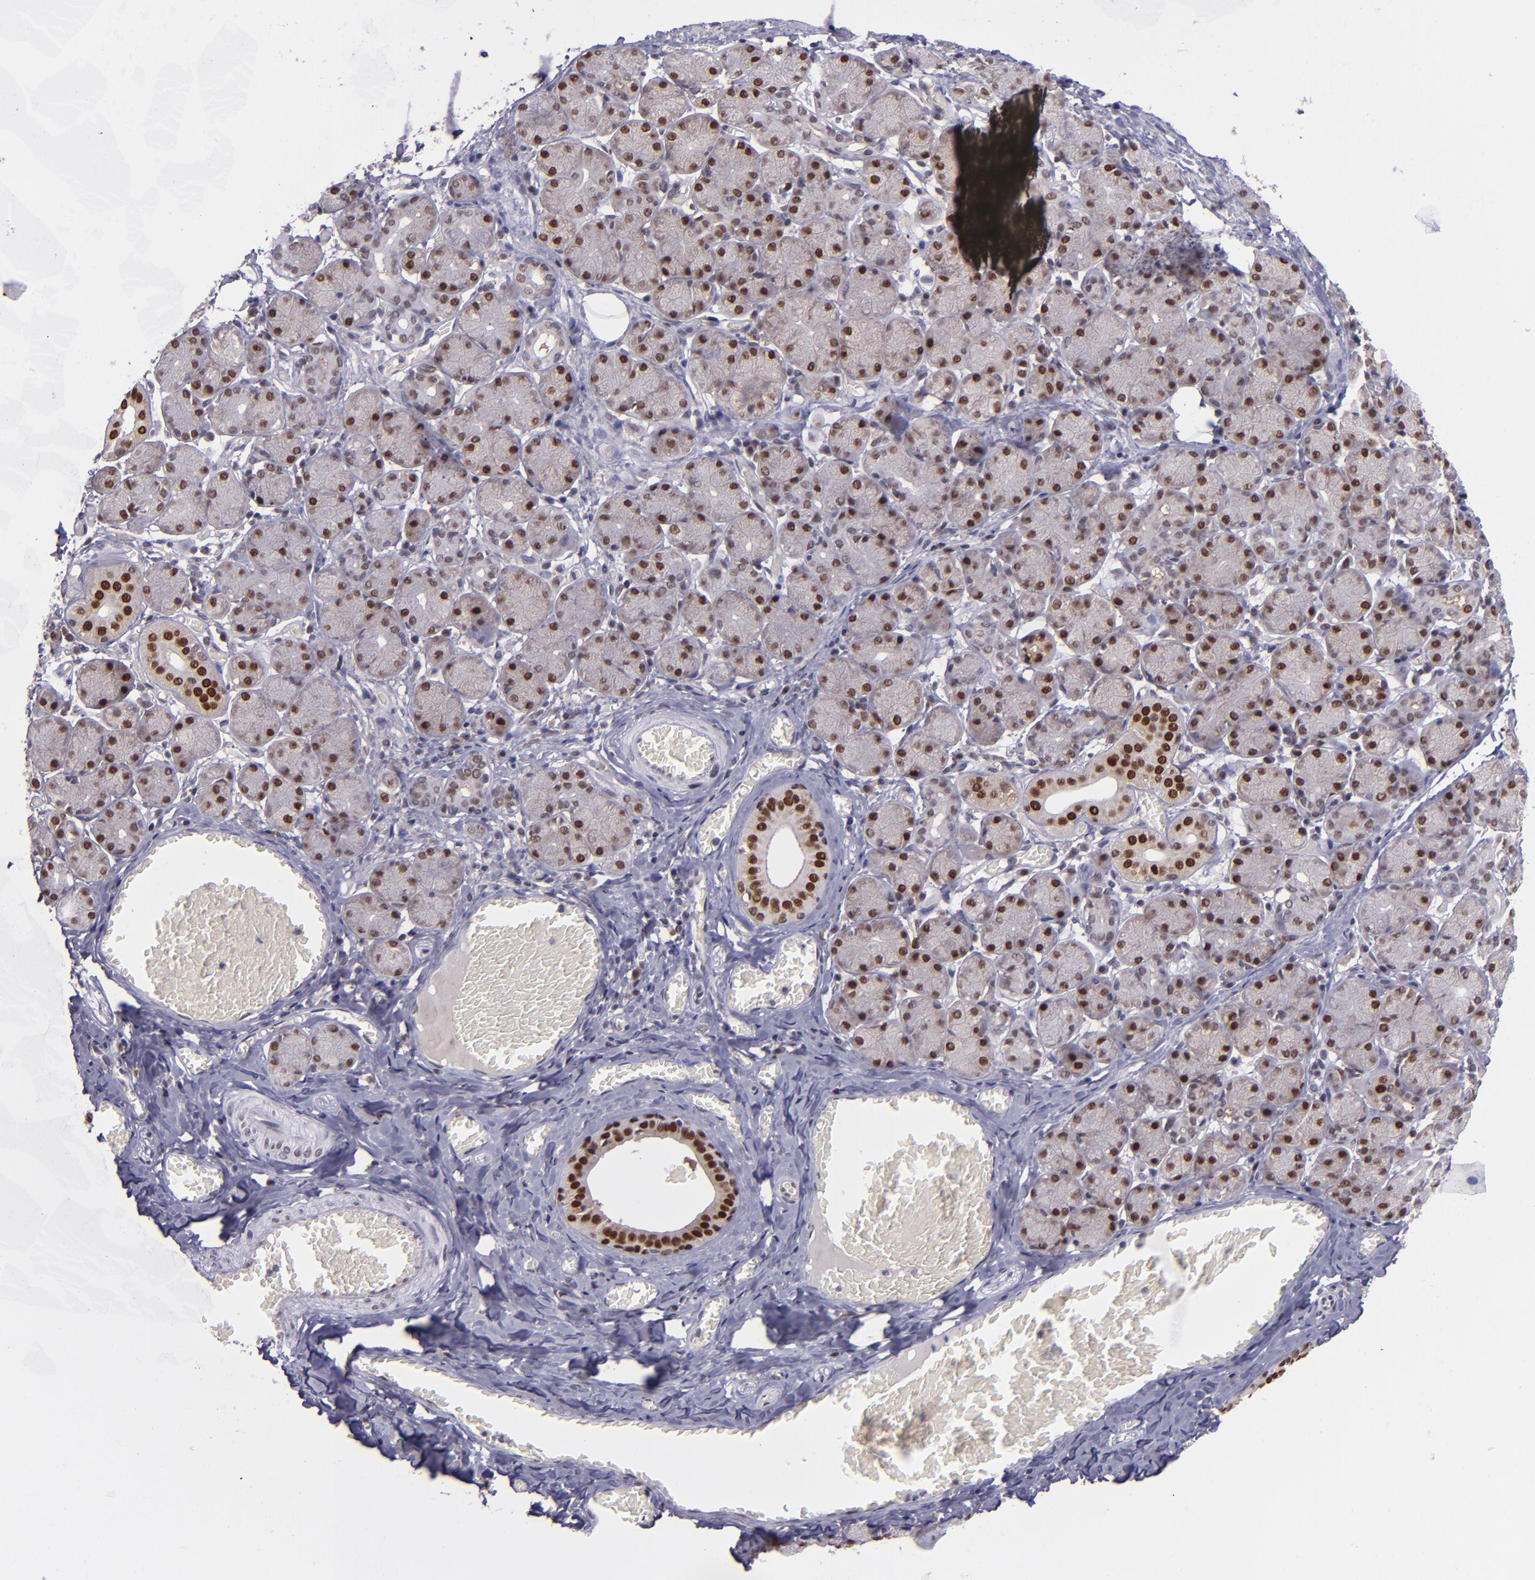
{"staining": {"intensity": "moderate", "quantity": ">75%", "location": "nuclear"}, "tissue": "salivary gland", "cell_type": "Glandular cells", "image_type": "normal", "snomed": [{"axis": "morphology", "description": "Normal tissue, NOS"}, {"axis": "topography", "description": "Salivary gland"}], "caption": "Moderate nuclear positivity for a protein is appreciated in approximately >75% of glandular cells of unremarkable salivary gland using immunohistochemistry (IHC).", "gene": "BAG1", "patient": {"sex": "female", "age": 24}}